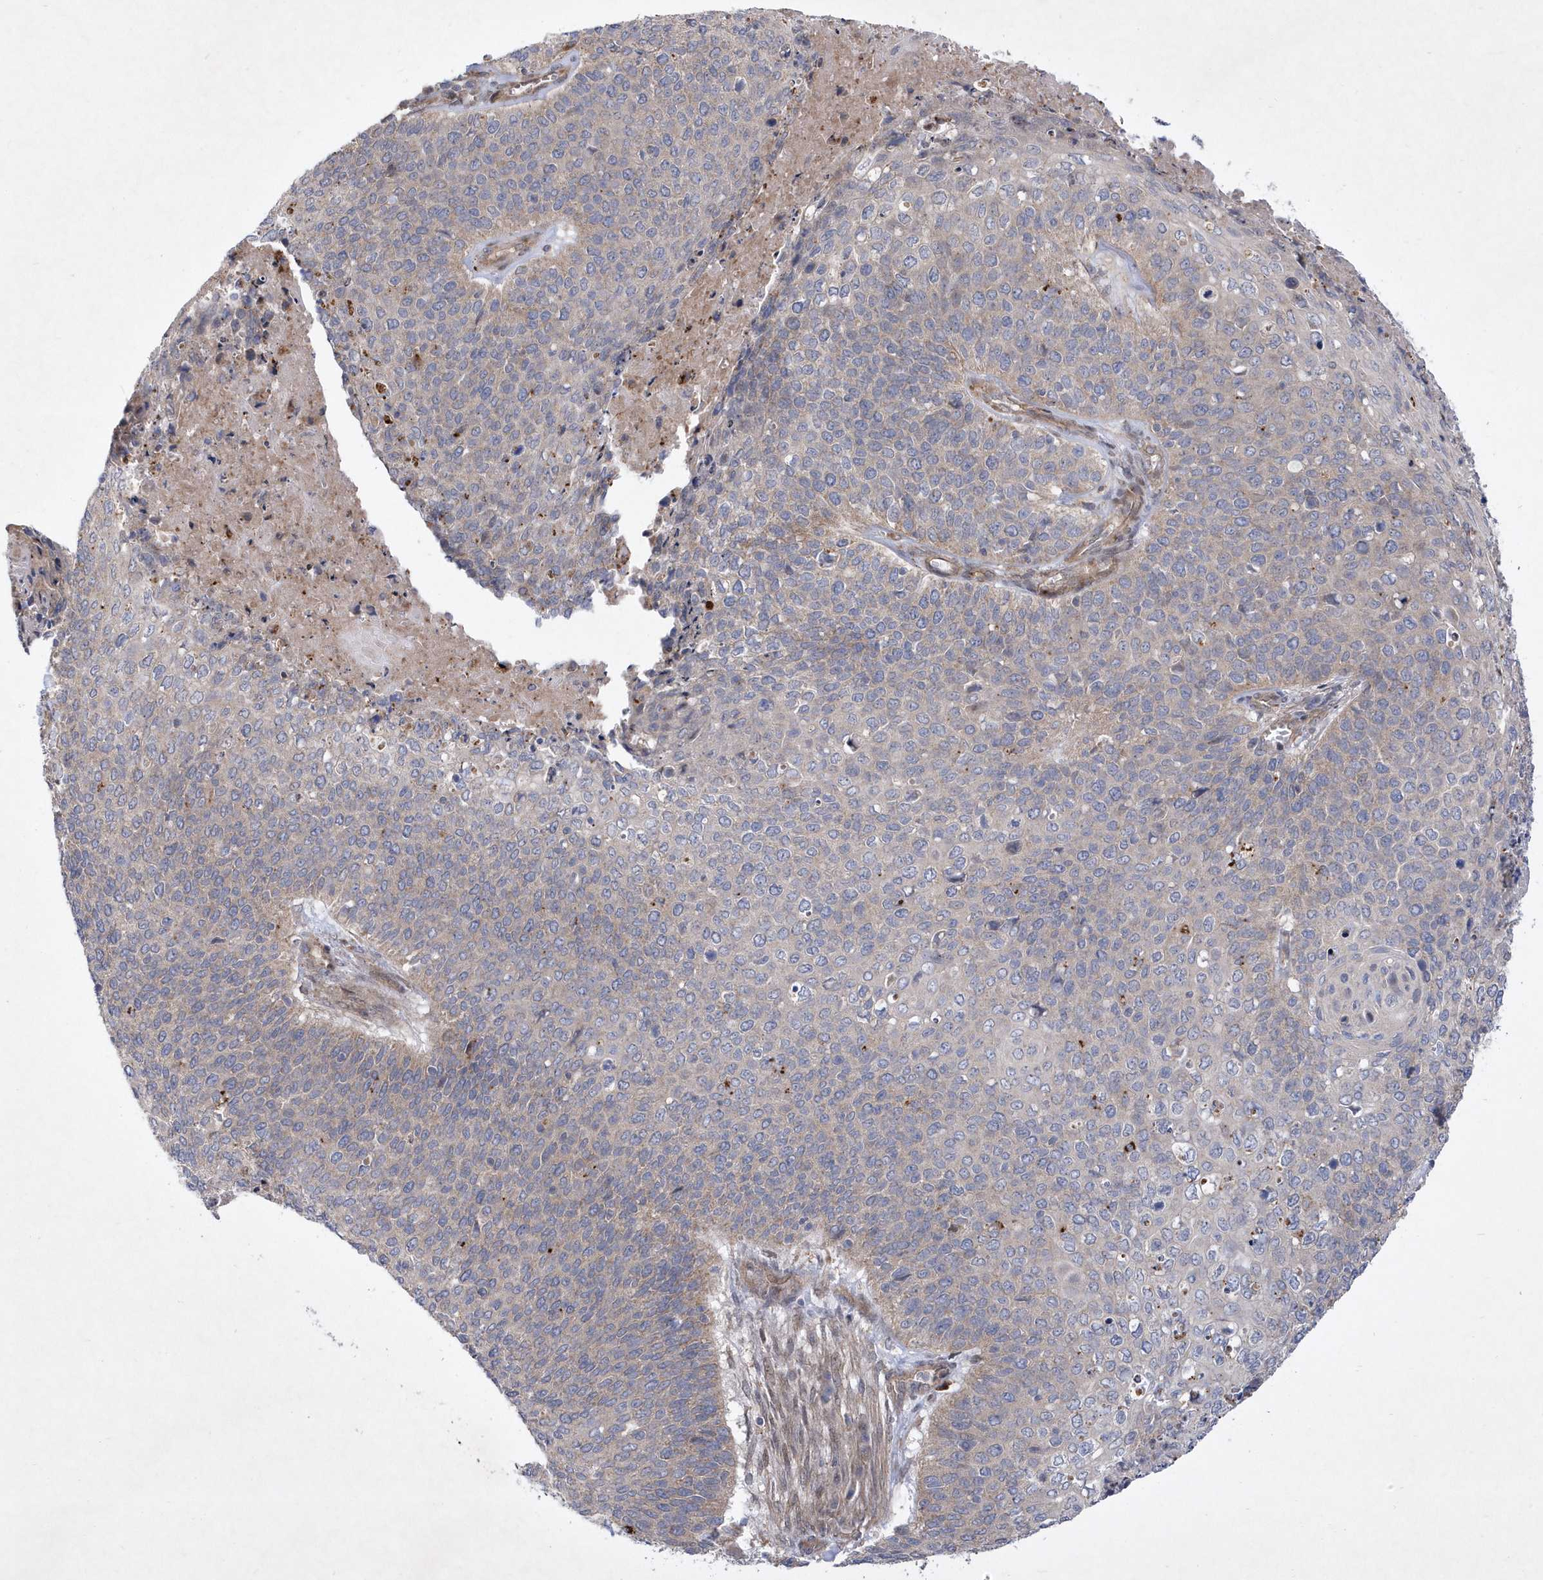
{"staining": {"intensity": "weak", "quantity": "<25%", "location": "cytoplasmic/membranous"}, "tissue": "cervical cancer", "cell_type": "Tumor cells", "image_type": "cancer", "snomed": [{"axis": "morphology", "description": "Squamous cell carcinoma, NOS"}, {"axis": "topography", "description": "Cervix"}], "caption": "IHC photomicrograph of neoplastic tissue: cervical cancer (squamous cell carcinoma) stained with DAB displays no significant protein positivity in tumor cells.", "gene": "LONRF2", "patient": {"sex": "female", "age": 39}}